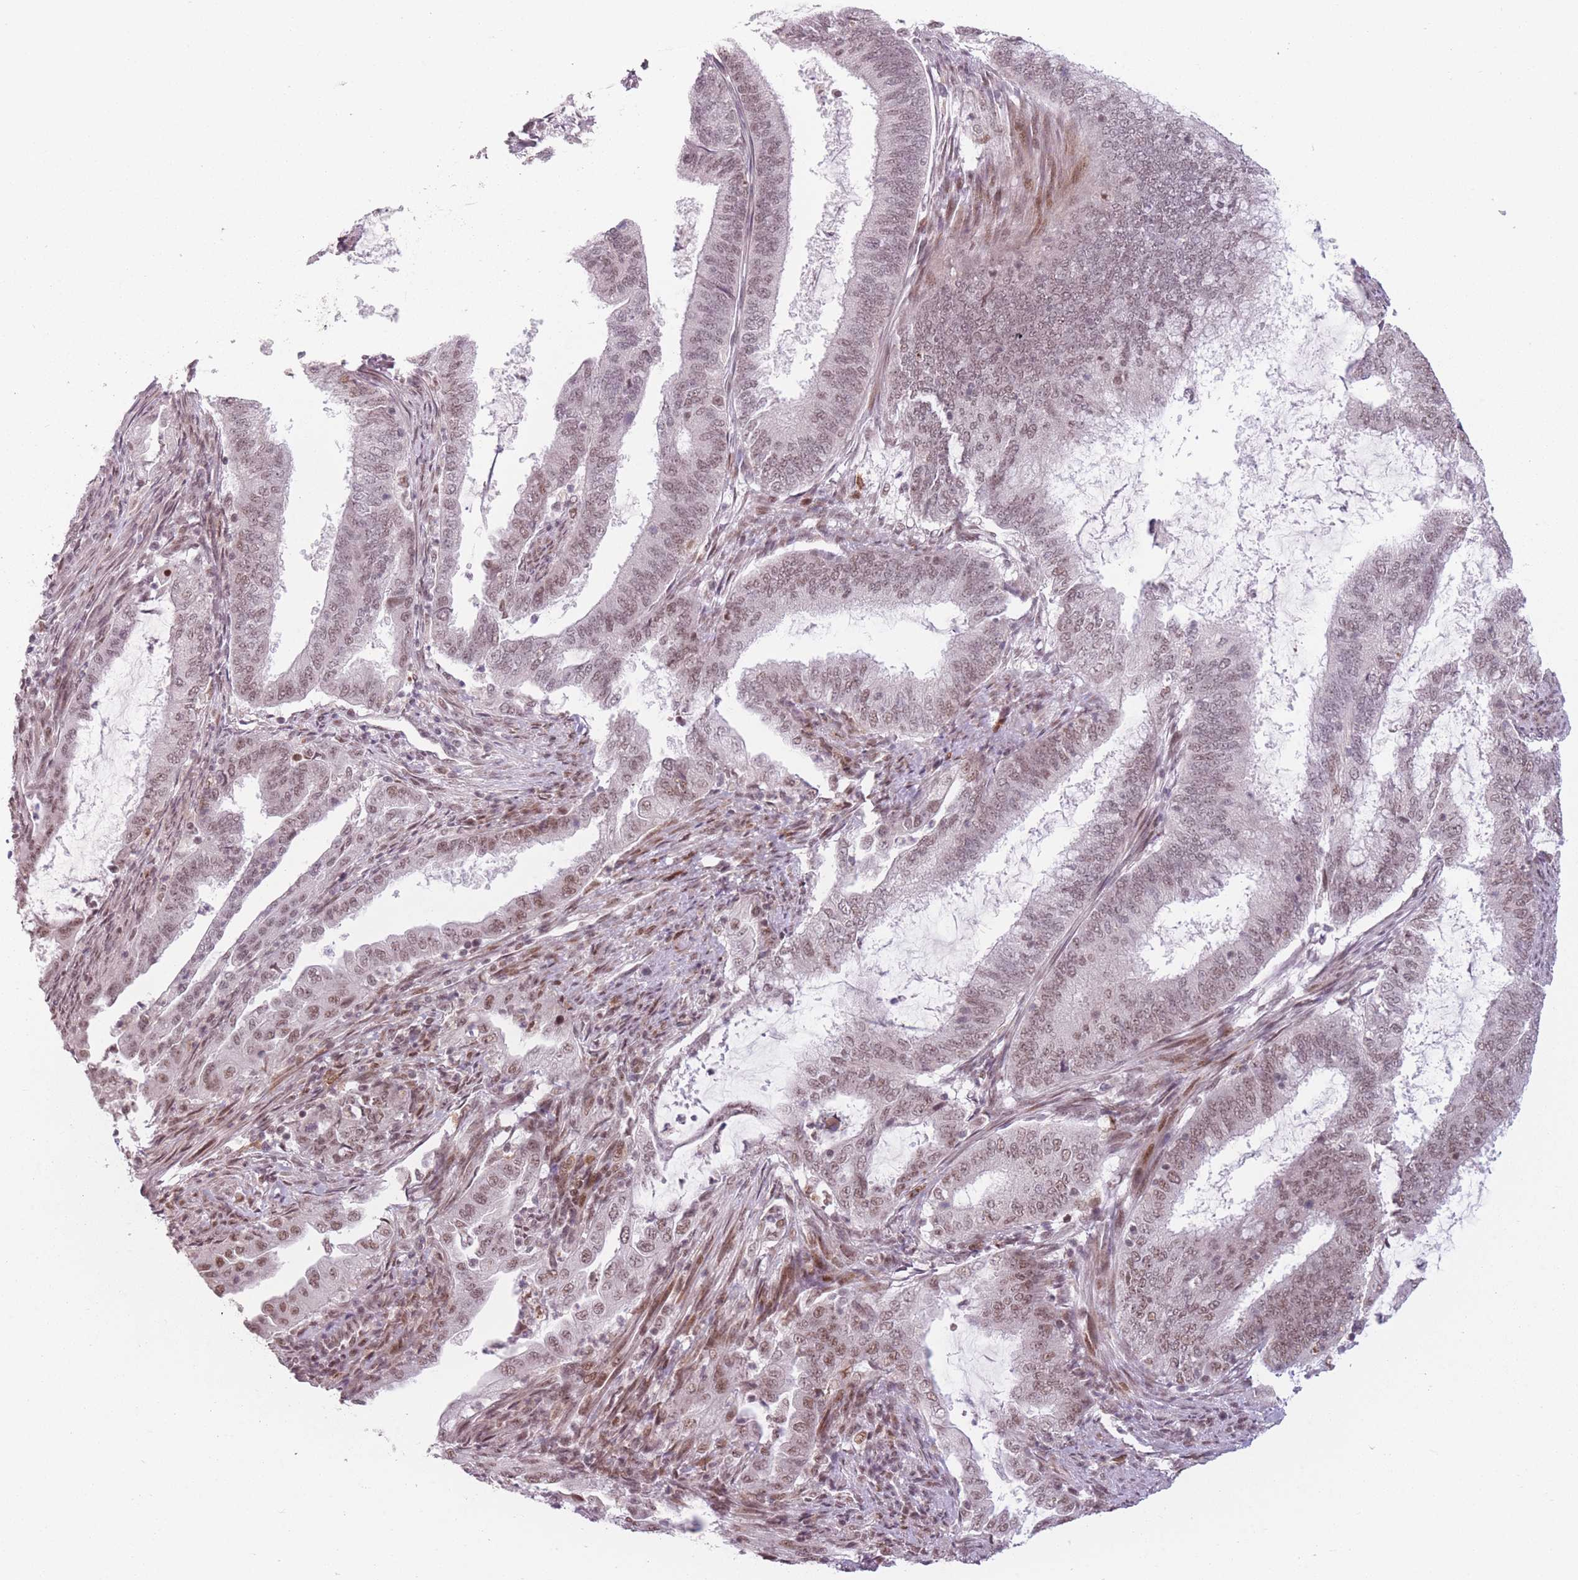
{"staining": {"intensity": "moderate", "quantity": "25%-75%", "location": "nuclear"}, "tissue": "endometrial cancer", "cell_type": "Tumor cells", "image_type": "cancer", "snomed": [{"axis": "morphology", "description": "Adenocarcinoma, NOS"}, {"axis": "topography", "description": "Endometrium"}], "caption": "An image showing moderate nuclear expression in about 25%-75% of tumor cells in endometrial cancer (adenocarcinoma), as visualized by brown immunohistochemical staining.", "gene": "SUPT6H", "patient": {"sex": "female", "age": 51}}